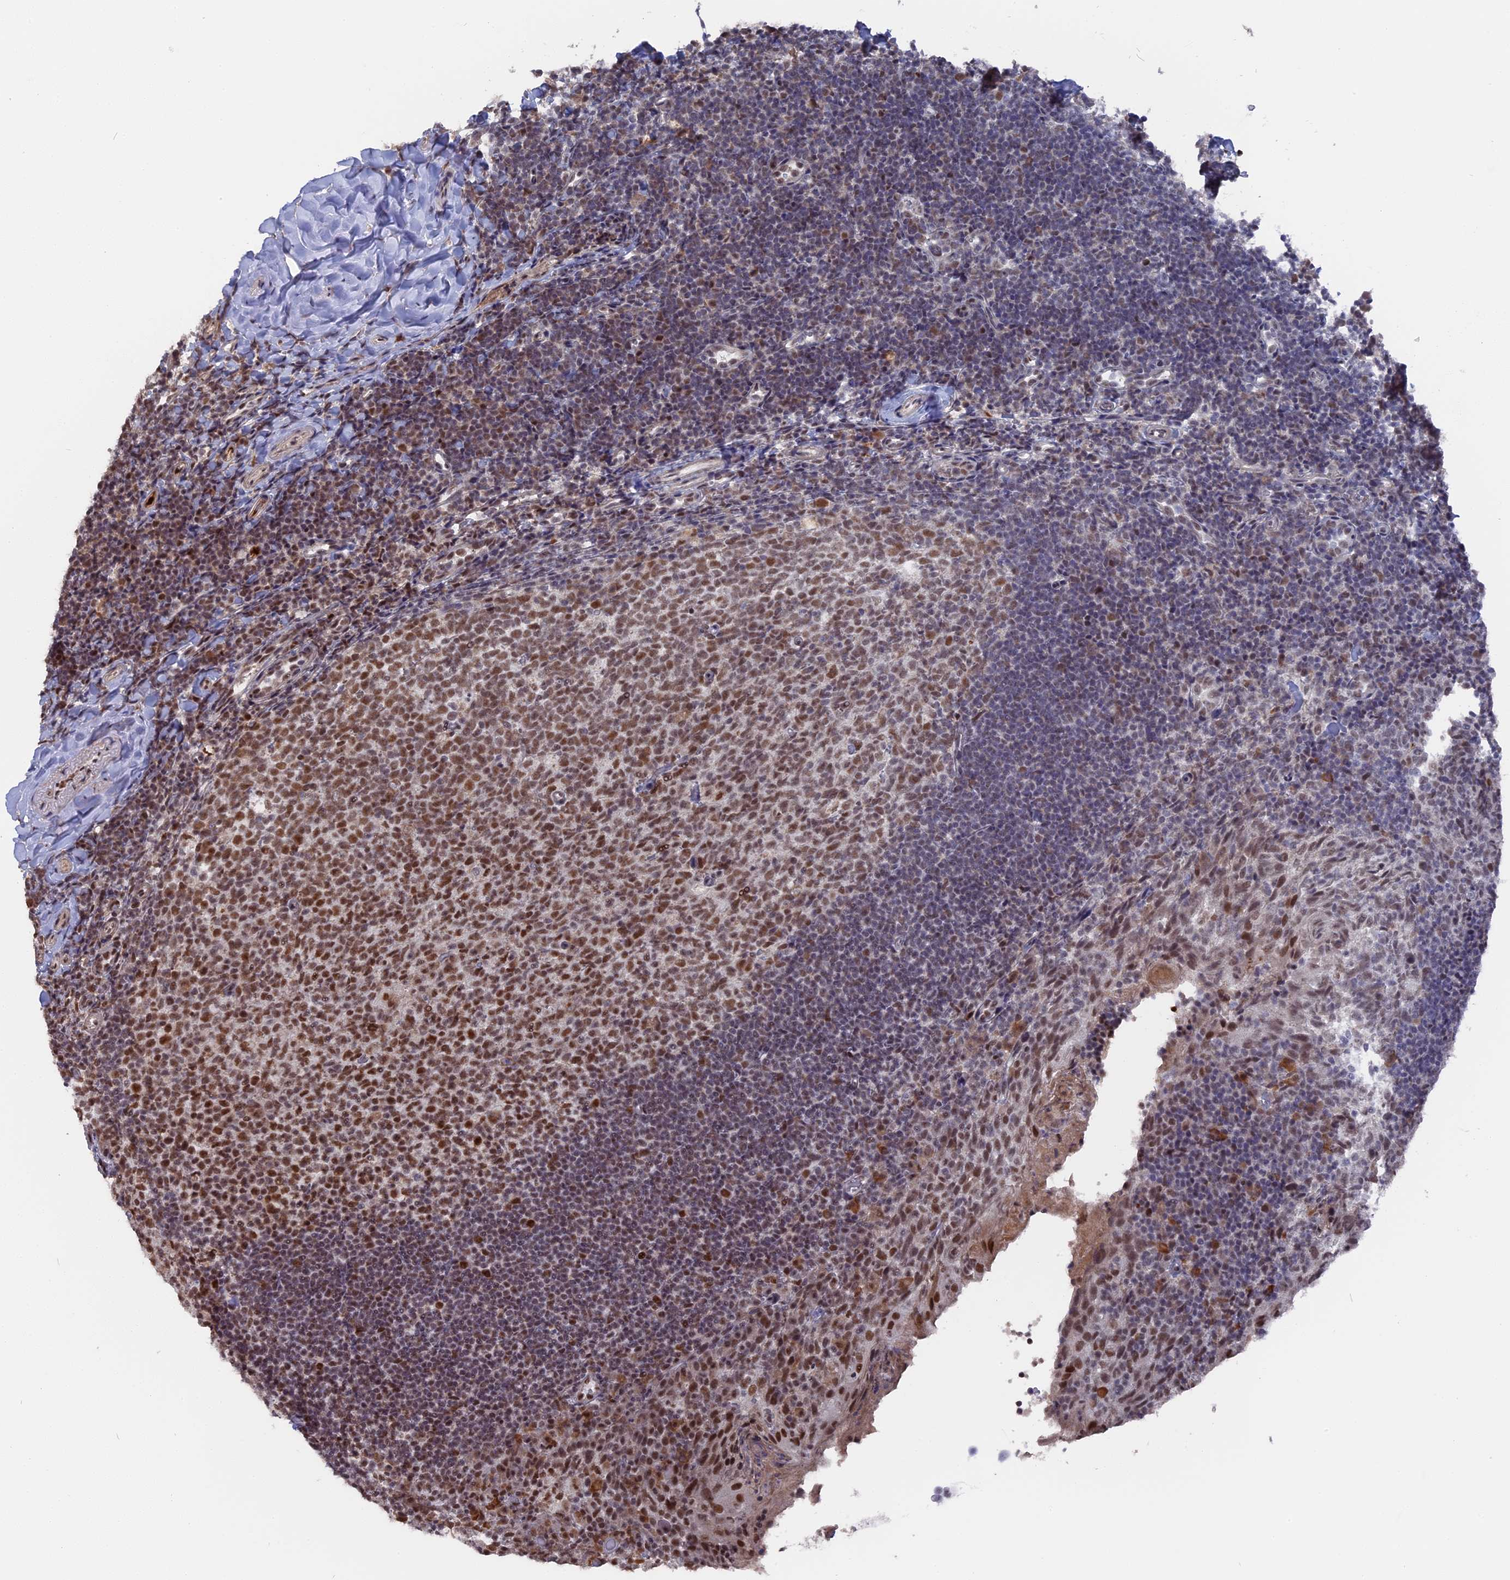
{"staining": {"intensity": "strong", "quantity": ">75%", "location": "nuclear"}, "tissue": "tonsil", "cell_type": "Germinal center cells", "image_type": "normal", "snomed": [{"axis": "morphology", "description": "Normal tissue, NOS"}, {"axis": "topography", "description": "Tonsil"}], "caption": "Immunohistochemical staining of benign human tonsil reveals strong nuclear protein positivity in approximately >75% of germinal center cells.", "gene": "SF3A2", "patient": {"sex": "female", "age": 10}}